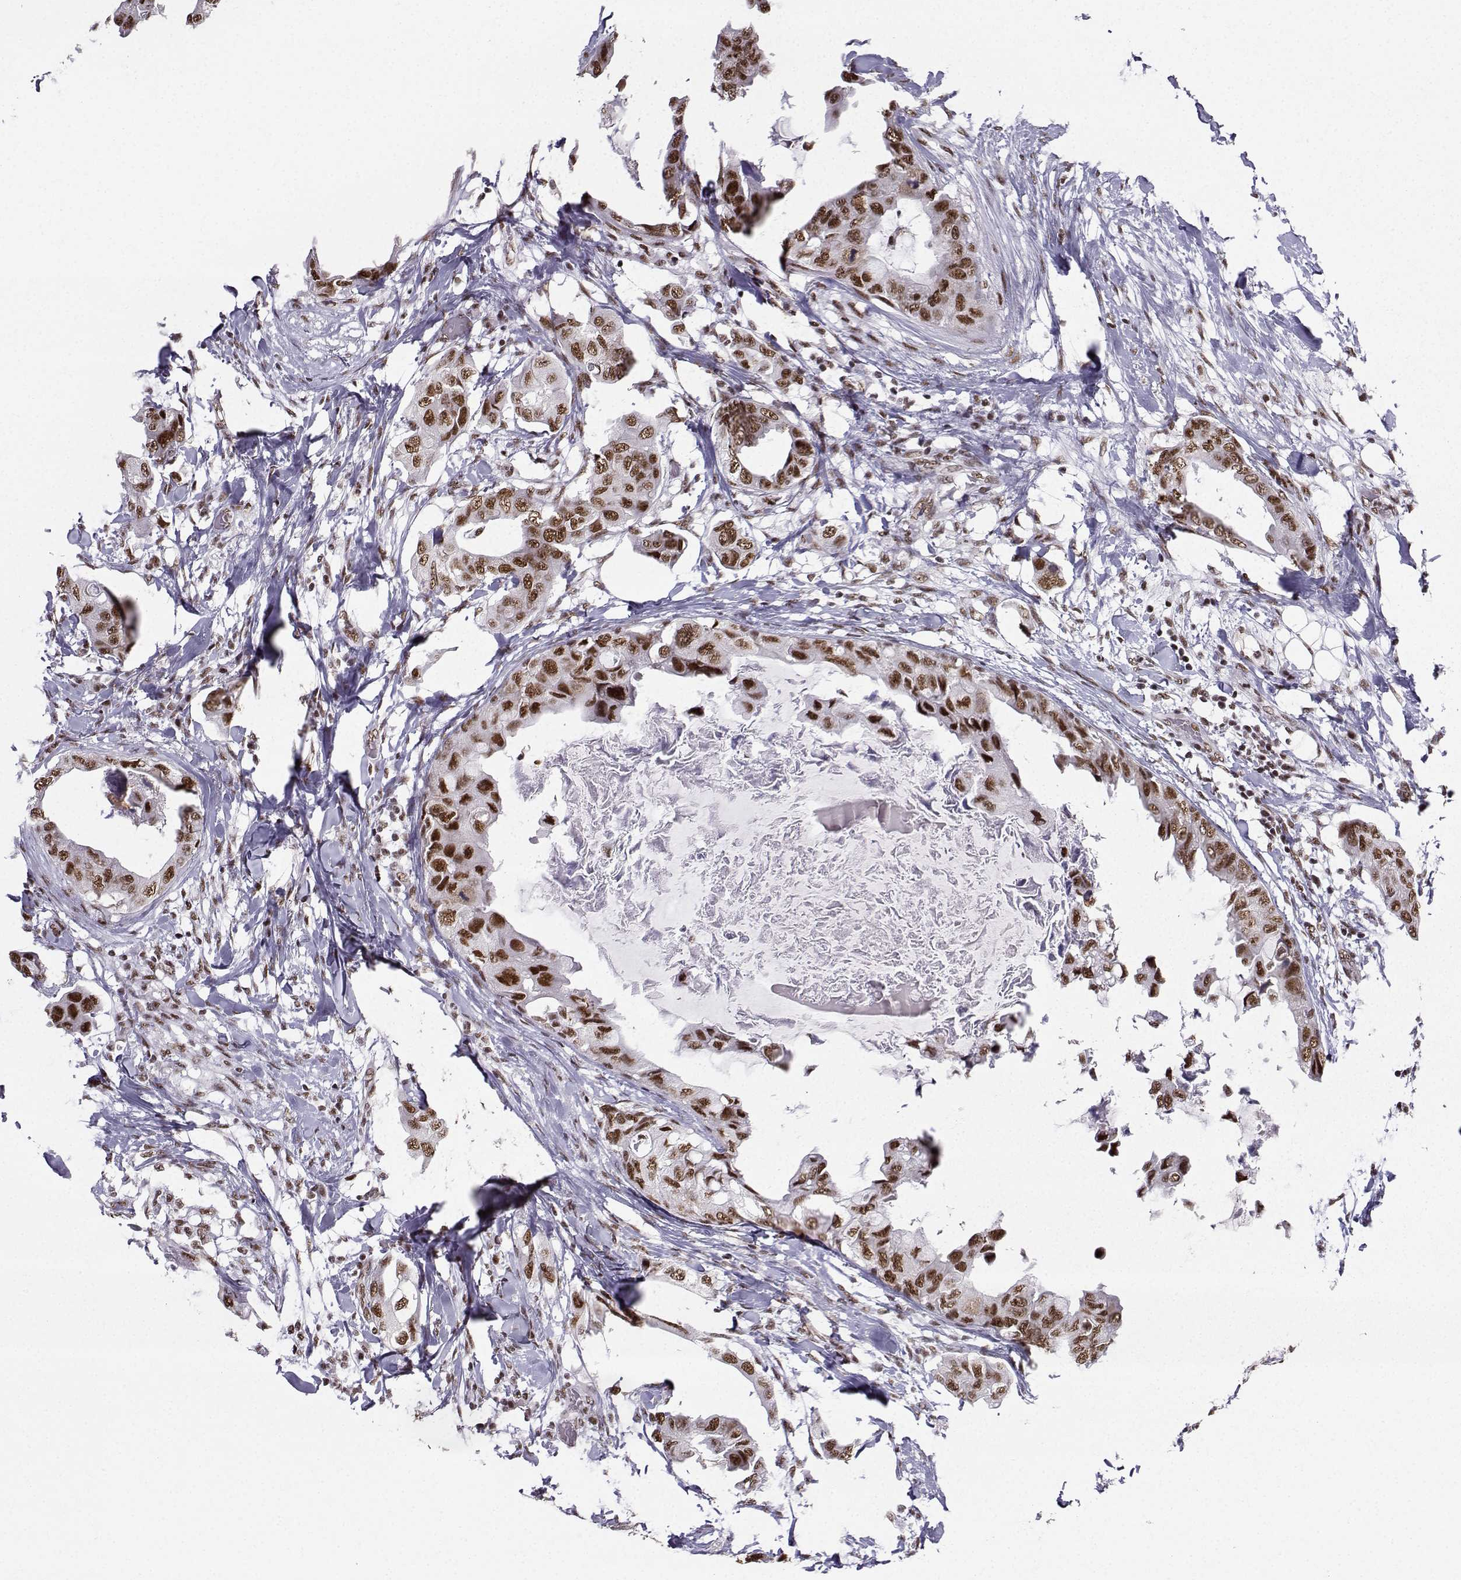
{"staining": {"intensity": "strong", "quantity": "25%-75%", "location": "nuclear"}, "tissue": "breast cancer", "cell_type": "Tumor cells", "image_type": "cancer", "snomed": [{"axis": "morphology", "description": "Normal tissue, NOS"}, {"axis": "morphology", "description": "Duct carcinoma"}, {"axis": "topography", "description": "Breast"}], "caption": "Tumor cells reveal high levels of strong nuclear staining in about 25%-75% of cells in human invasive ductal carcinoma (breast). Using DAB (3,3'-diaminobenzidine) (brown) and hematoxylin (blue) stains, captured at high magnification using brightfield microscopy.", "gene": "SNRPB2", "patient": {"sex": "female", "age": 40}}